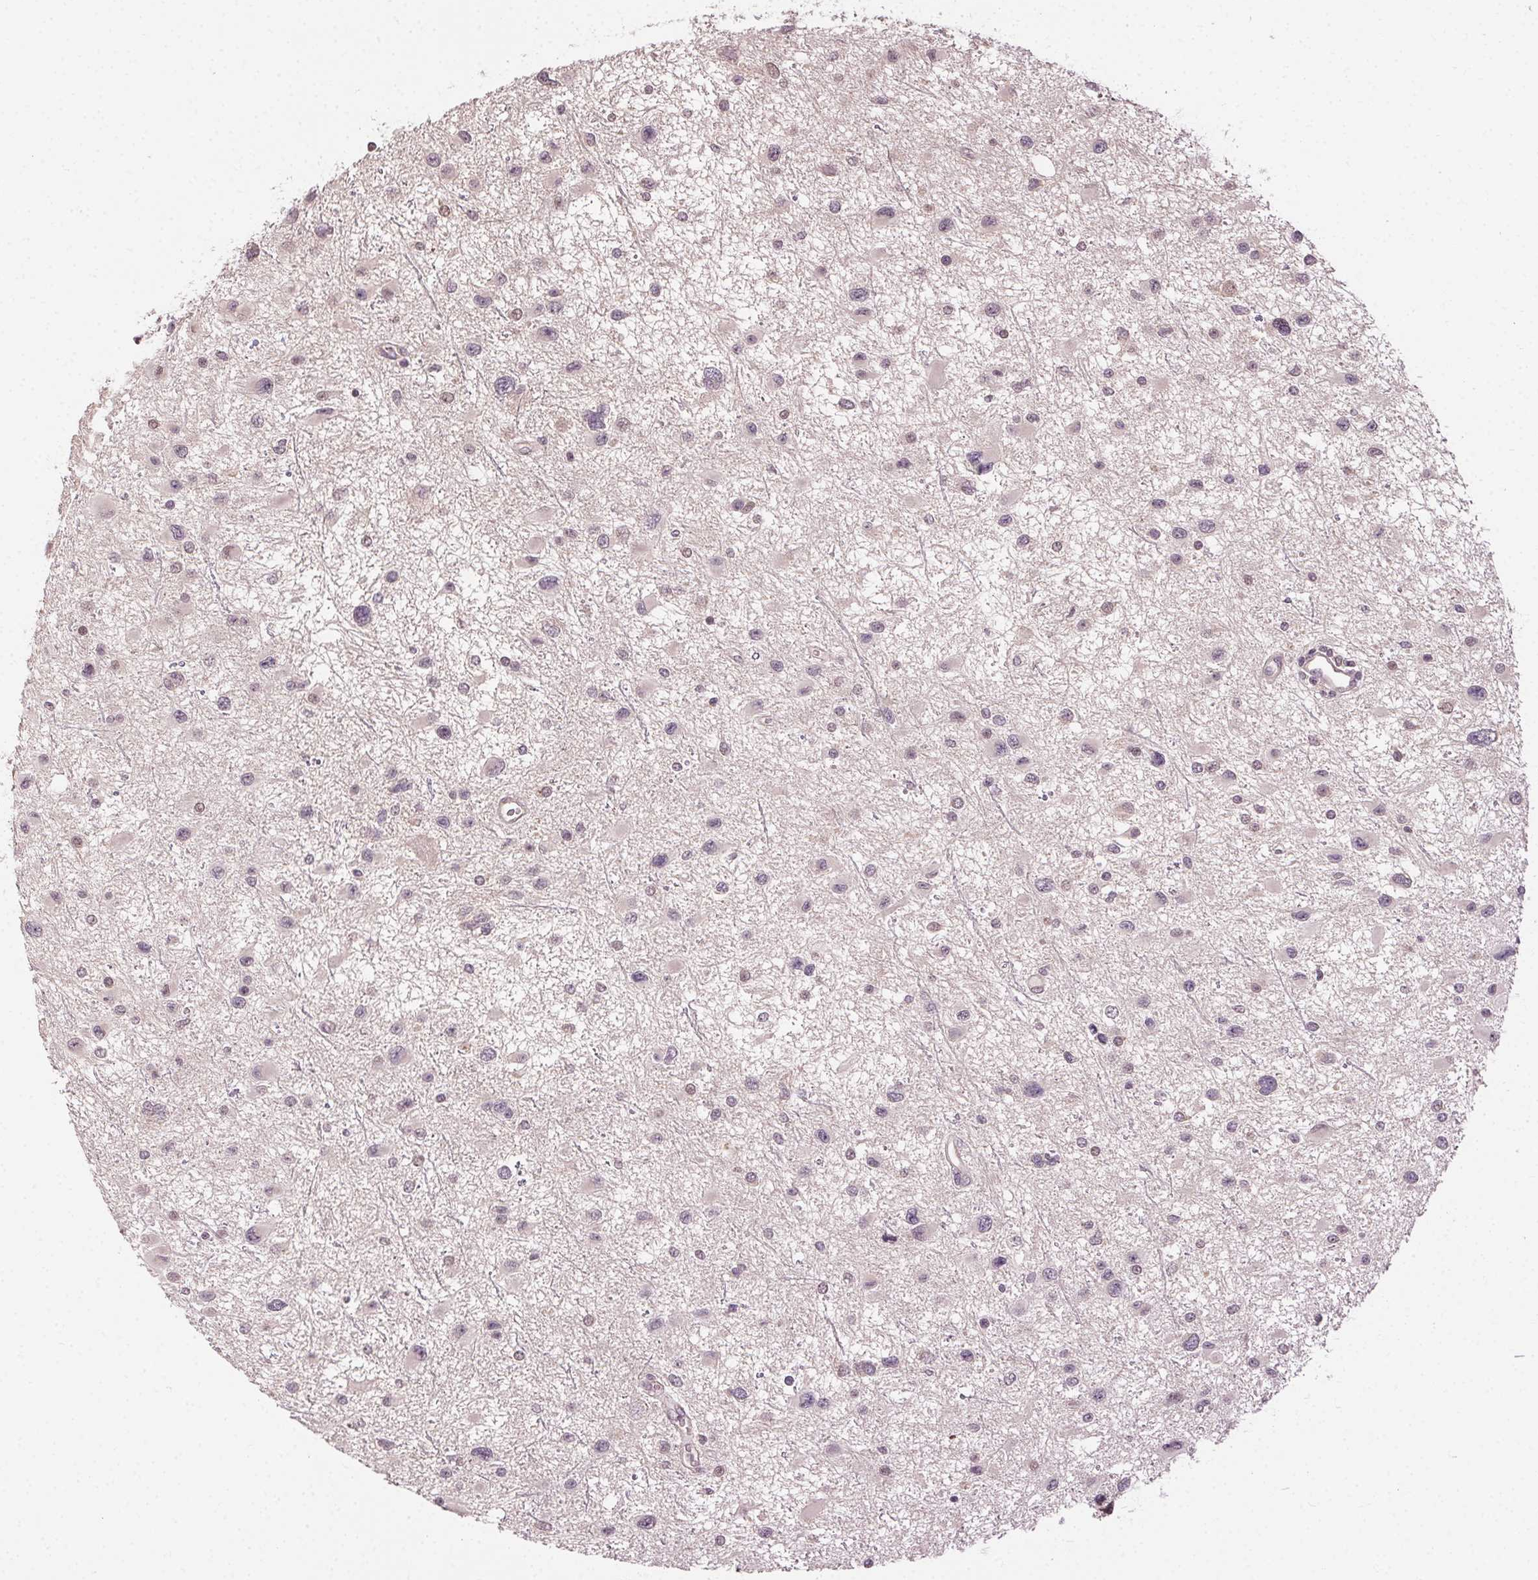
{"staining": {"intensity": "negative", "quantity": "none", "location": "none"}, "tissue": "glioma", "cell_type": "Tumor cells", "image_type": "cancer", "snomed": [{"axis": "morphology", "description": "Glioma, malignant, Low grade"}, {"axis": "topography", "description": "Brain"}], "caption": "There is no significant expression in tumor cells of low-grade glioma (malignant). The staining was performed using DAB to visualize the protein expression in brown, while the nuclei were stained in blue with hematoxylin (Magnification: 20x).", "gene": "ATP1B3", "patient": {"sex": "female", "age": 32}}